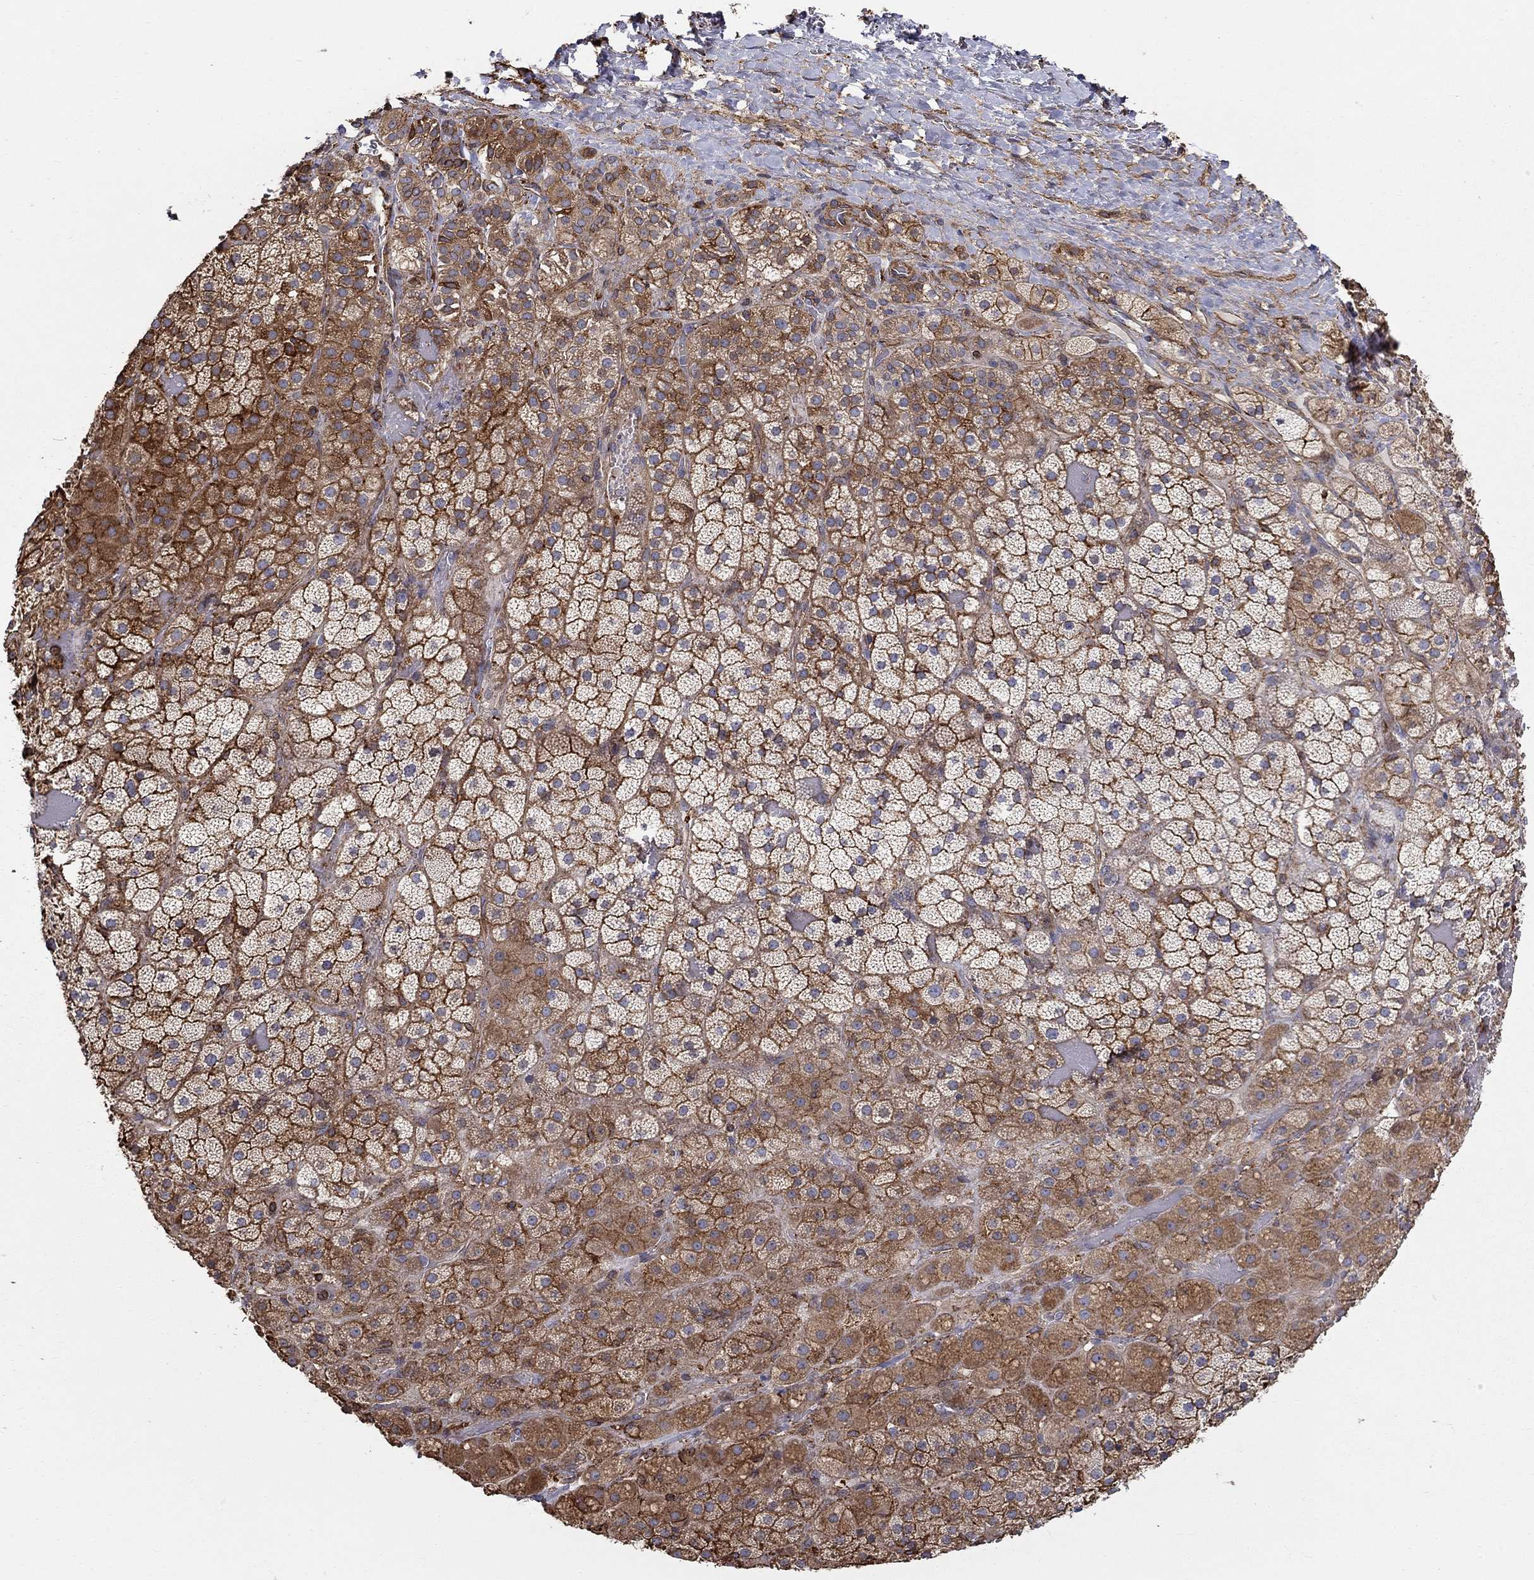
{"staining": {"intensity": "strong", "quantity": "25%-75%", "location": "cytoplasmic/membranous"}, "tissue": "adrenal gland", "cell_type": "Glandular cells", "image_type": "normal", "snomed": [{"axis": "morphology", "description": "Normal tissue, NOS"}, {"axis": "topography", "description": "Adrenal gland"}], "caption": "Protein expression analysis of benign human adrenal gland reveals strong cytoplasmic/membranous staining in about 25%-75% of glandular cells. Immunohistochemistry stains the protein in brown and the nuclei are stained blue.", "gene": "NPHP1", "patient": {"sex": "male", "age": 57}}